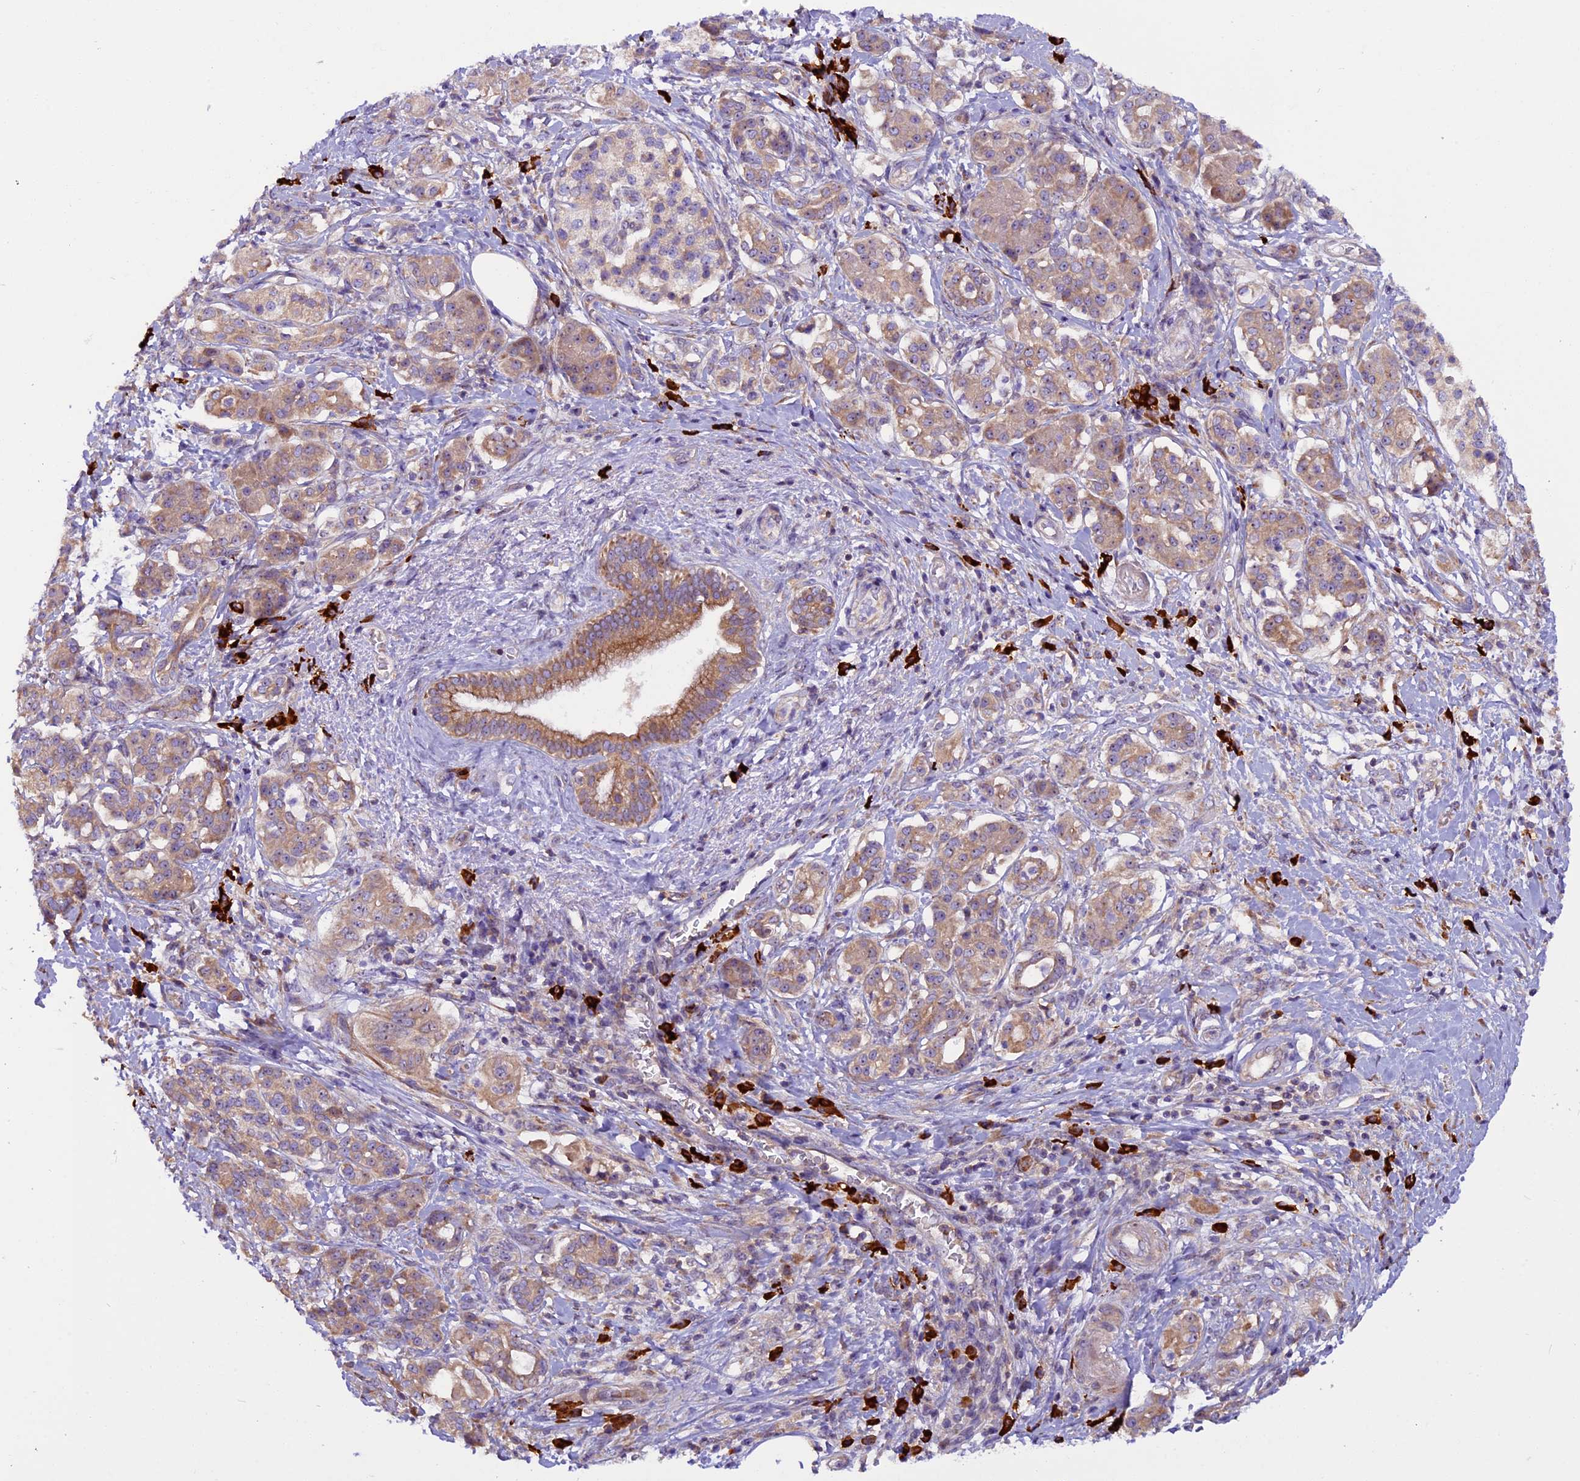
{"staining": {"intensity": "moderate", "quantity": ">75%", "location": "cytoplasmic/membranous"}, "tissue": "pancreatic cancer", "cell_type": "Tumor cells", "image_type": "cancer", "snomed": [{"axis": "morphology", "description": "Adenocarcinoma, NOS"}, {"axis": "topography", "description": "Pancreas"}], "caption": "A brown stain highlights moderate cytoplasmic/membranous expression of a protein in pancreatic adenocarcinoma tumor cells. (Stains: DAB (3,3'-diaminobenzidine) in brown, nuclei in blue, Microscopy: brightfield microscopy at high magnification).", "gene": "FRY", "patient": {"sex": "female", "age": 73}}